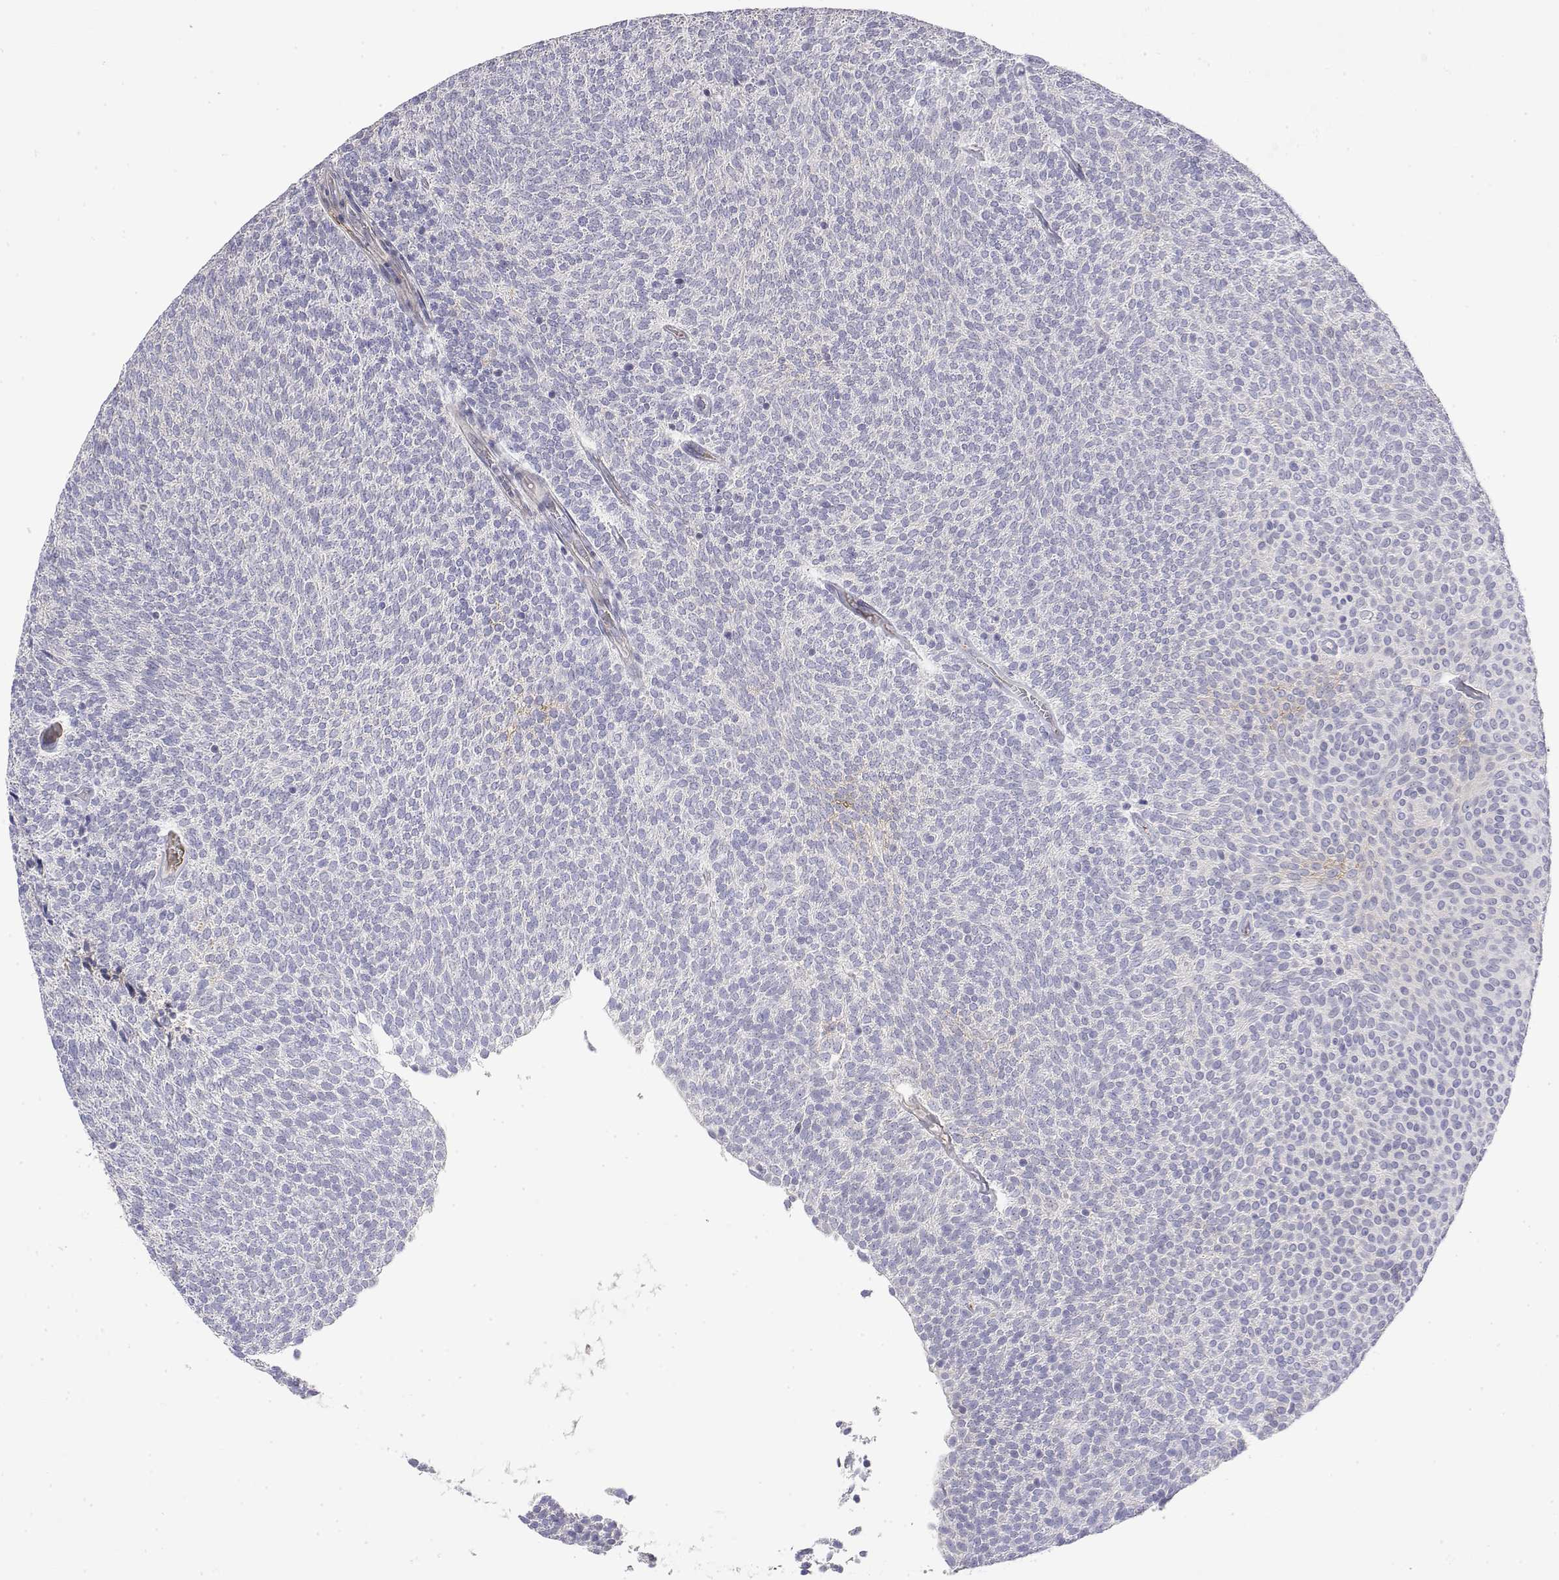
{"staining": {"intensity": "negative", "quantity": "none", "location": "none"}, "tissue": "urothelial cancer", "cell_type": "Tumor cells", "image_type": "cancer", "snomed": [{"axis": "morphology", "description": "Urothelial carcinoma, Low grade"}, {"axis": "topography", "description": "Urinary bladder"}], "caption": "Tumor cells are negative for brown protein staining in low-grade urothelial carcinoma. (Brightfield microscopy of DAB immunohistochemistry (IHC) at high magnification).", "gene": "GGACT", "patient": {"sex": "male", "age": 77}}